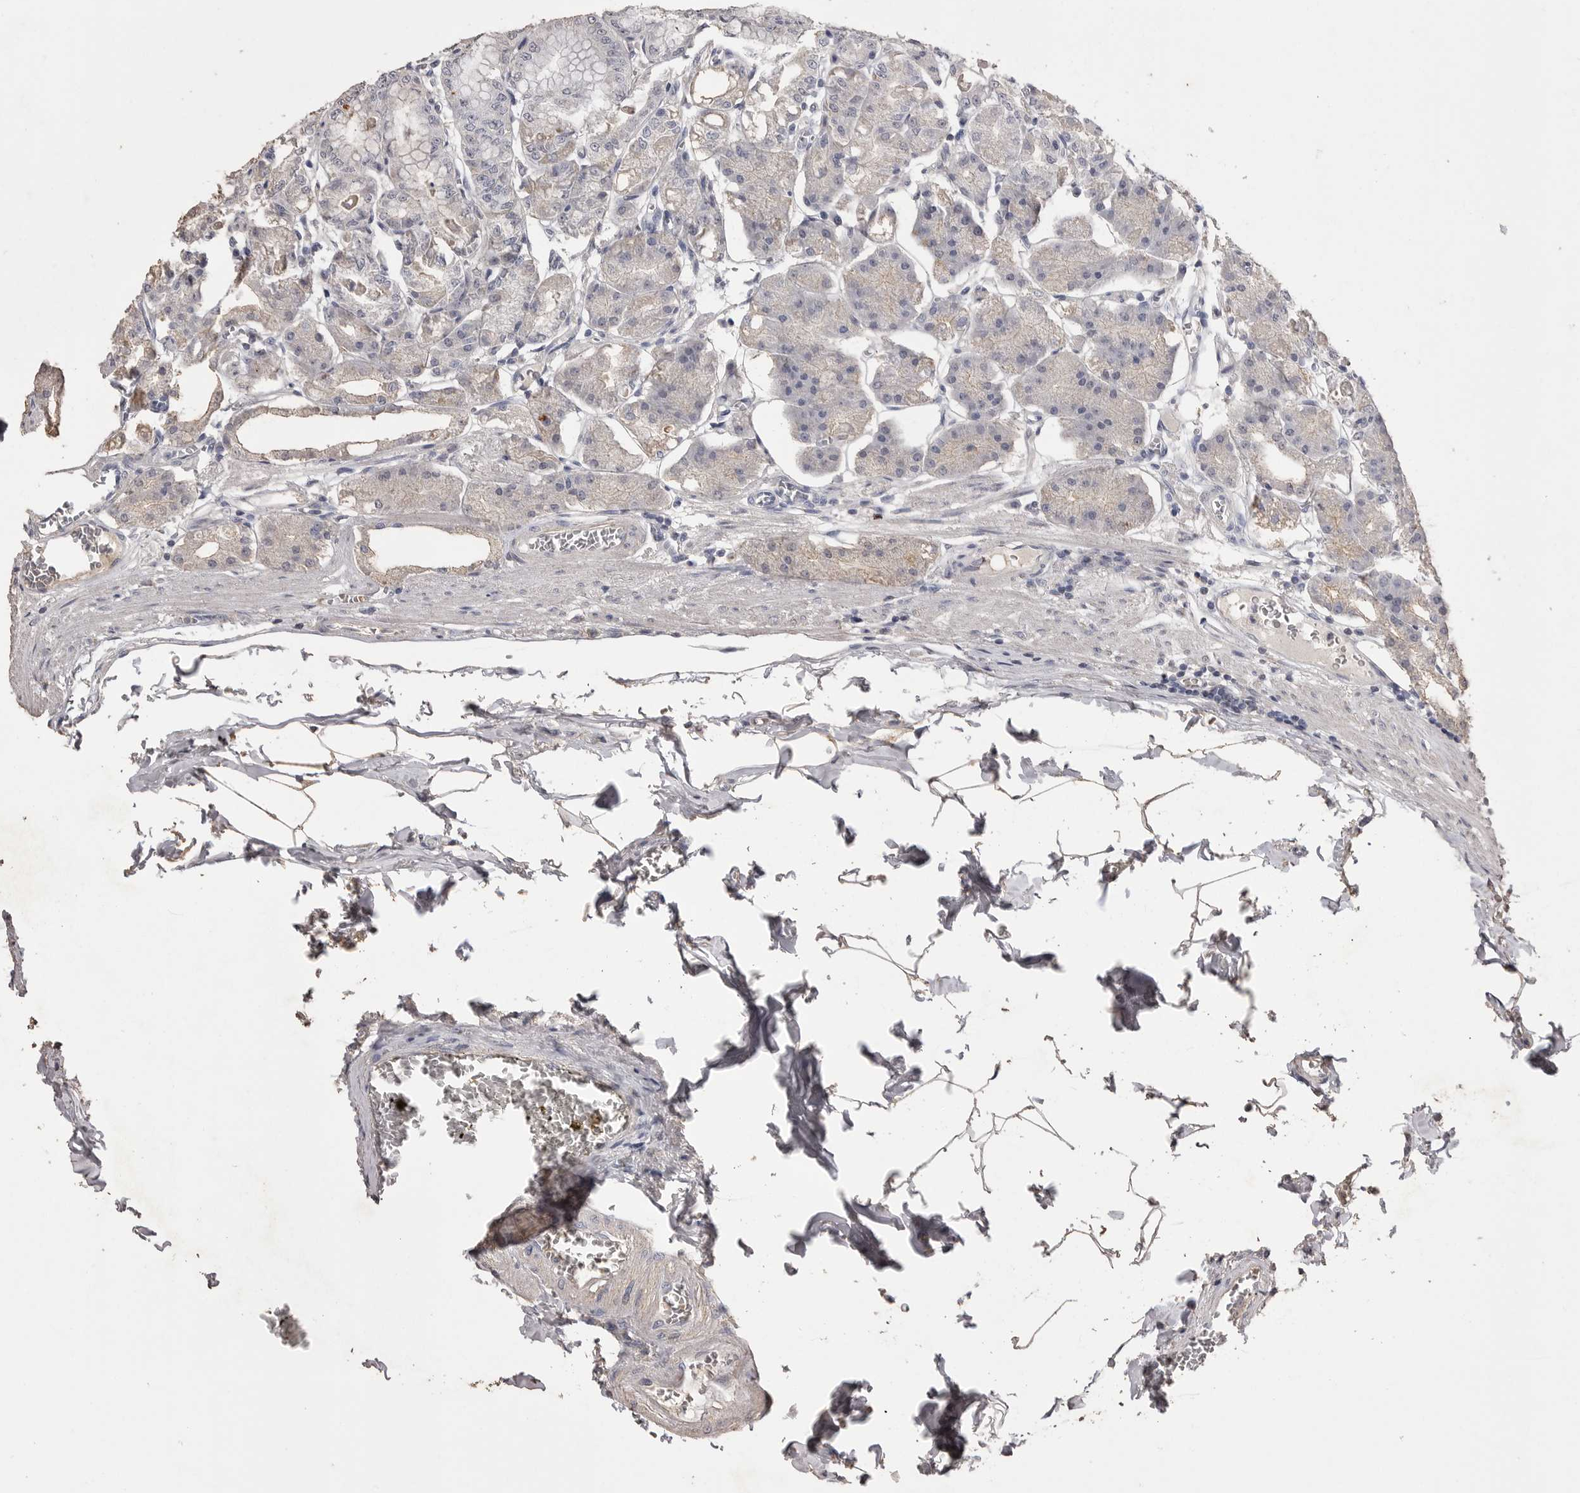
{"staining": {"intensity": "weak", "quantity": "<25%", "location": "cytoplasmic/membranous"}, "tissue": "stomach", "cell_type": "Glandular cells", "image_type": "normal", "snomed": [{"axis": "morphology", "description": "Normal tissue, NOS"}, {"axis": "topography", "description": "Stomach, lower"}], "caption": "Glandular cells are negative for protein expression in benign human stomach. Brightfield microscopy of IHC stained with DAB (3,3'-diaminobenzidine) (brown) and hematoxylin (blue), captured at high magnification.", "gene": "MMP7", "patient": {"sex": "male", "age": 71}}